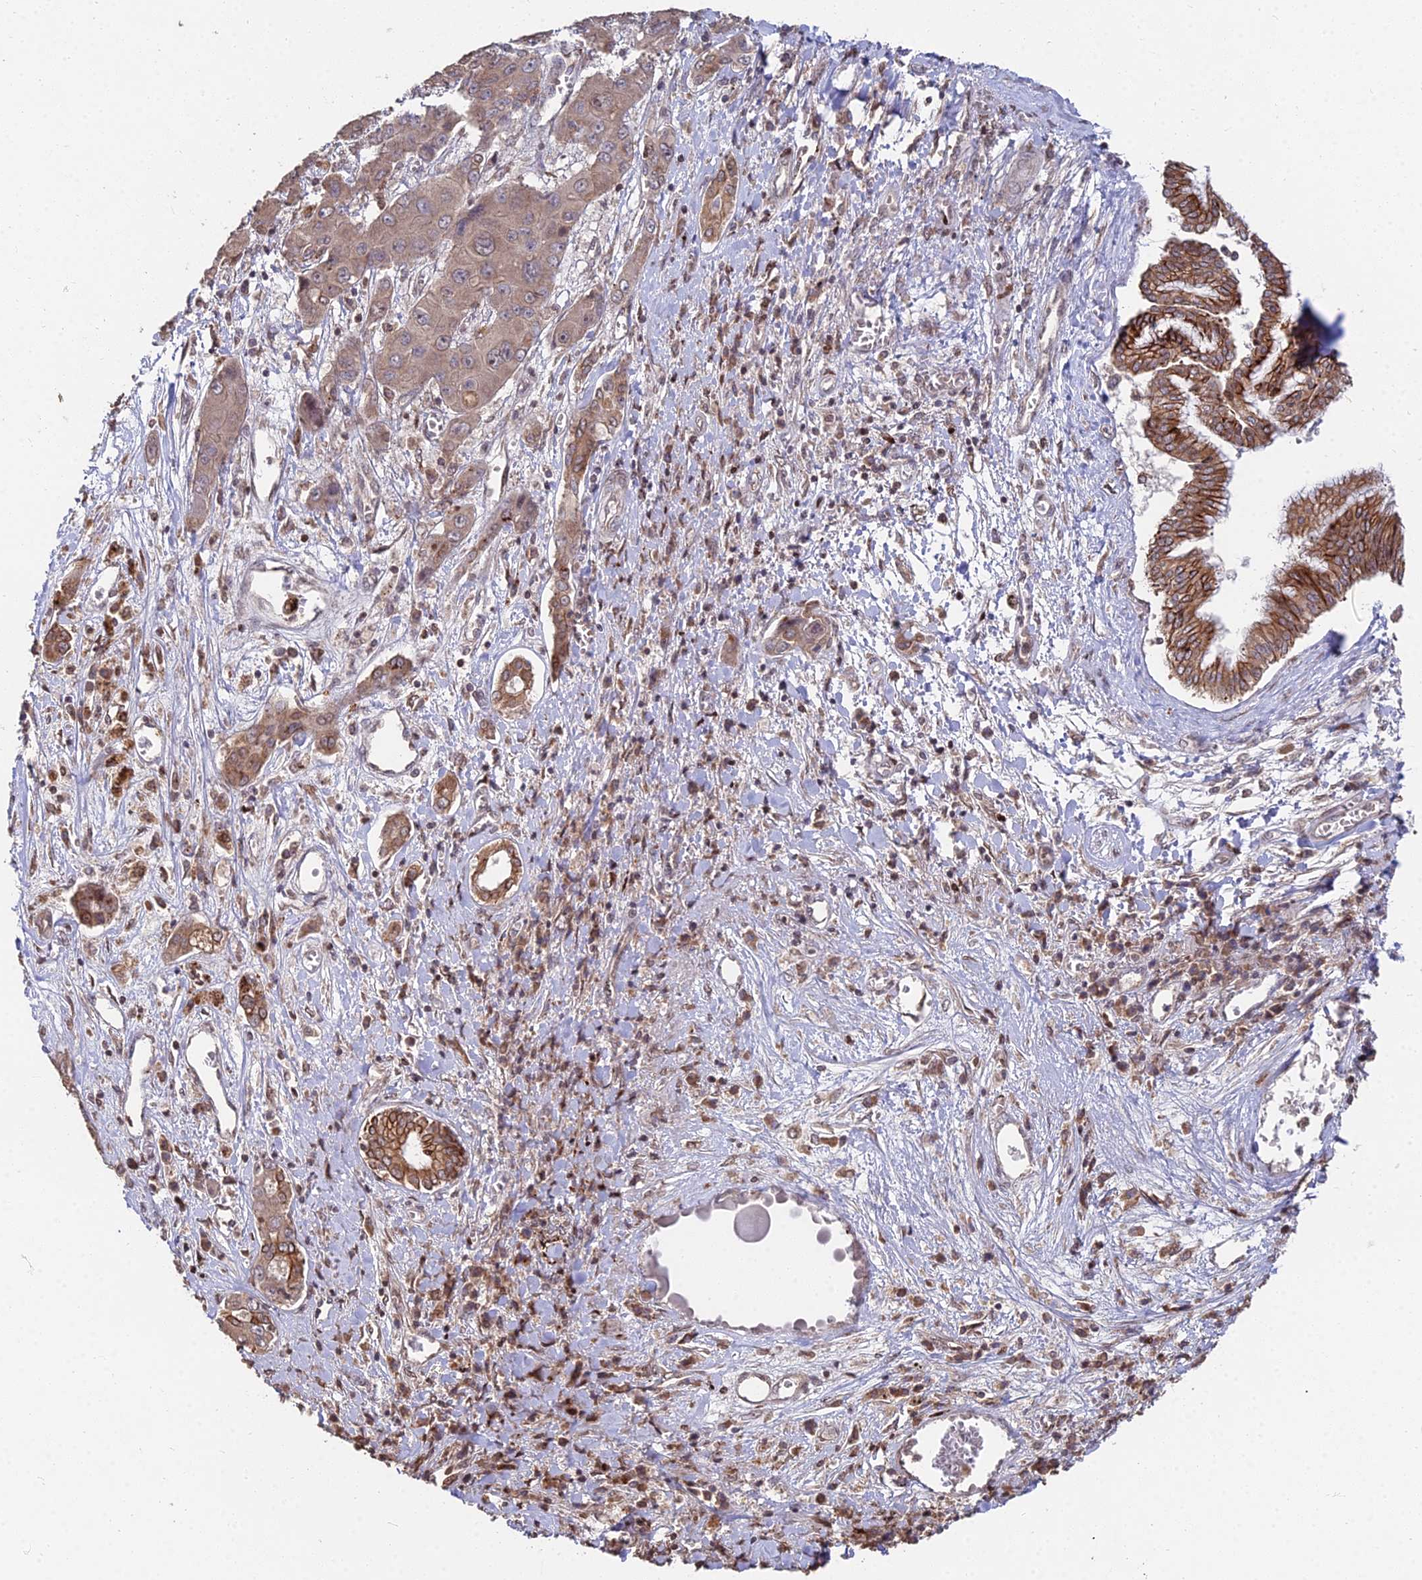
{"staining": {"intensity": "moderate", "quantity": ">75%", "location": "cytoplasmic/membranous,nuclear"}, "tissue": "liver cancer", "cell_type": "Tumor cells", "image_type": "cancer", "snomed": [{"axis": "morphology", "description": "Cholangiocarcinoma"}, {"axis": "topography", "description": "Liver"}], "caption": "Liver cancer stained with immunohistochemistry (IHC) demonstrates moderate cytoplasmic/membranous and nuclear staining in approximately >75% of tumor cells.", "gene": "RBMS2", "patient": {"sex": "male", "age": 67}}